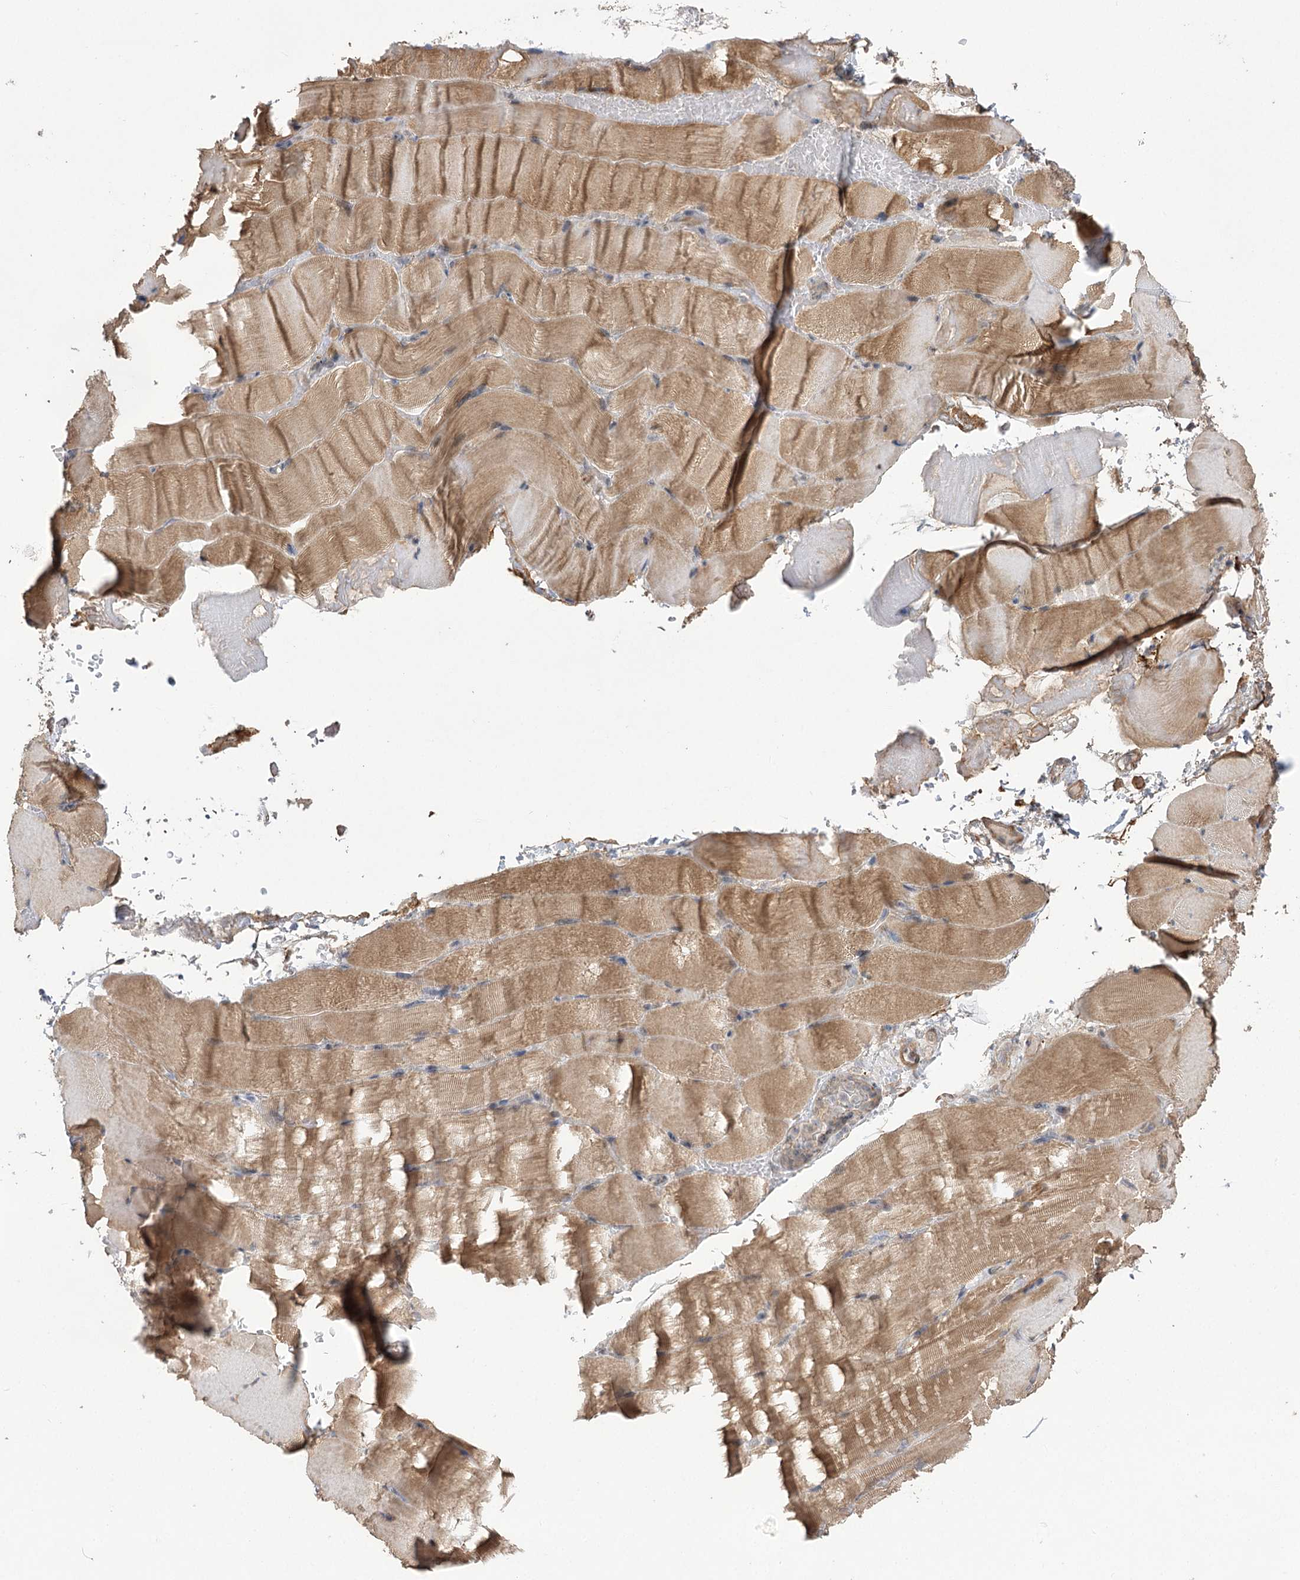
{"staining": {"intensity": "moderate", "quantity": ">75%", "location": "cytoplasmic/membranous"}, "tissue": "skeletal muscle", "cell_type": "Myocytes", "image_type": "normal", "snomed": [{"axis": "morphology", "description": "Normal tissue, NOS"}, {"axis": "topography", "description": "Skeletal muscle"}, {"axis": "topography", "description": "Parathyroid gland"}], "caption": "Immunohistochemical staining of benign skeletal muscle demonstrates moderate cytoplasmic/membranous protein positivity in approximately >75% of myocytes. The staining was performed using DAB, with brown indicating positive protein expression. Nuclei are stained blue with hematoxylin.", "gene": "TENM2", "patient": {"sex": "female", "age": 37}}